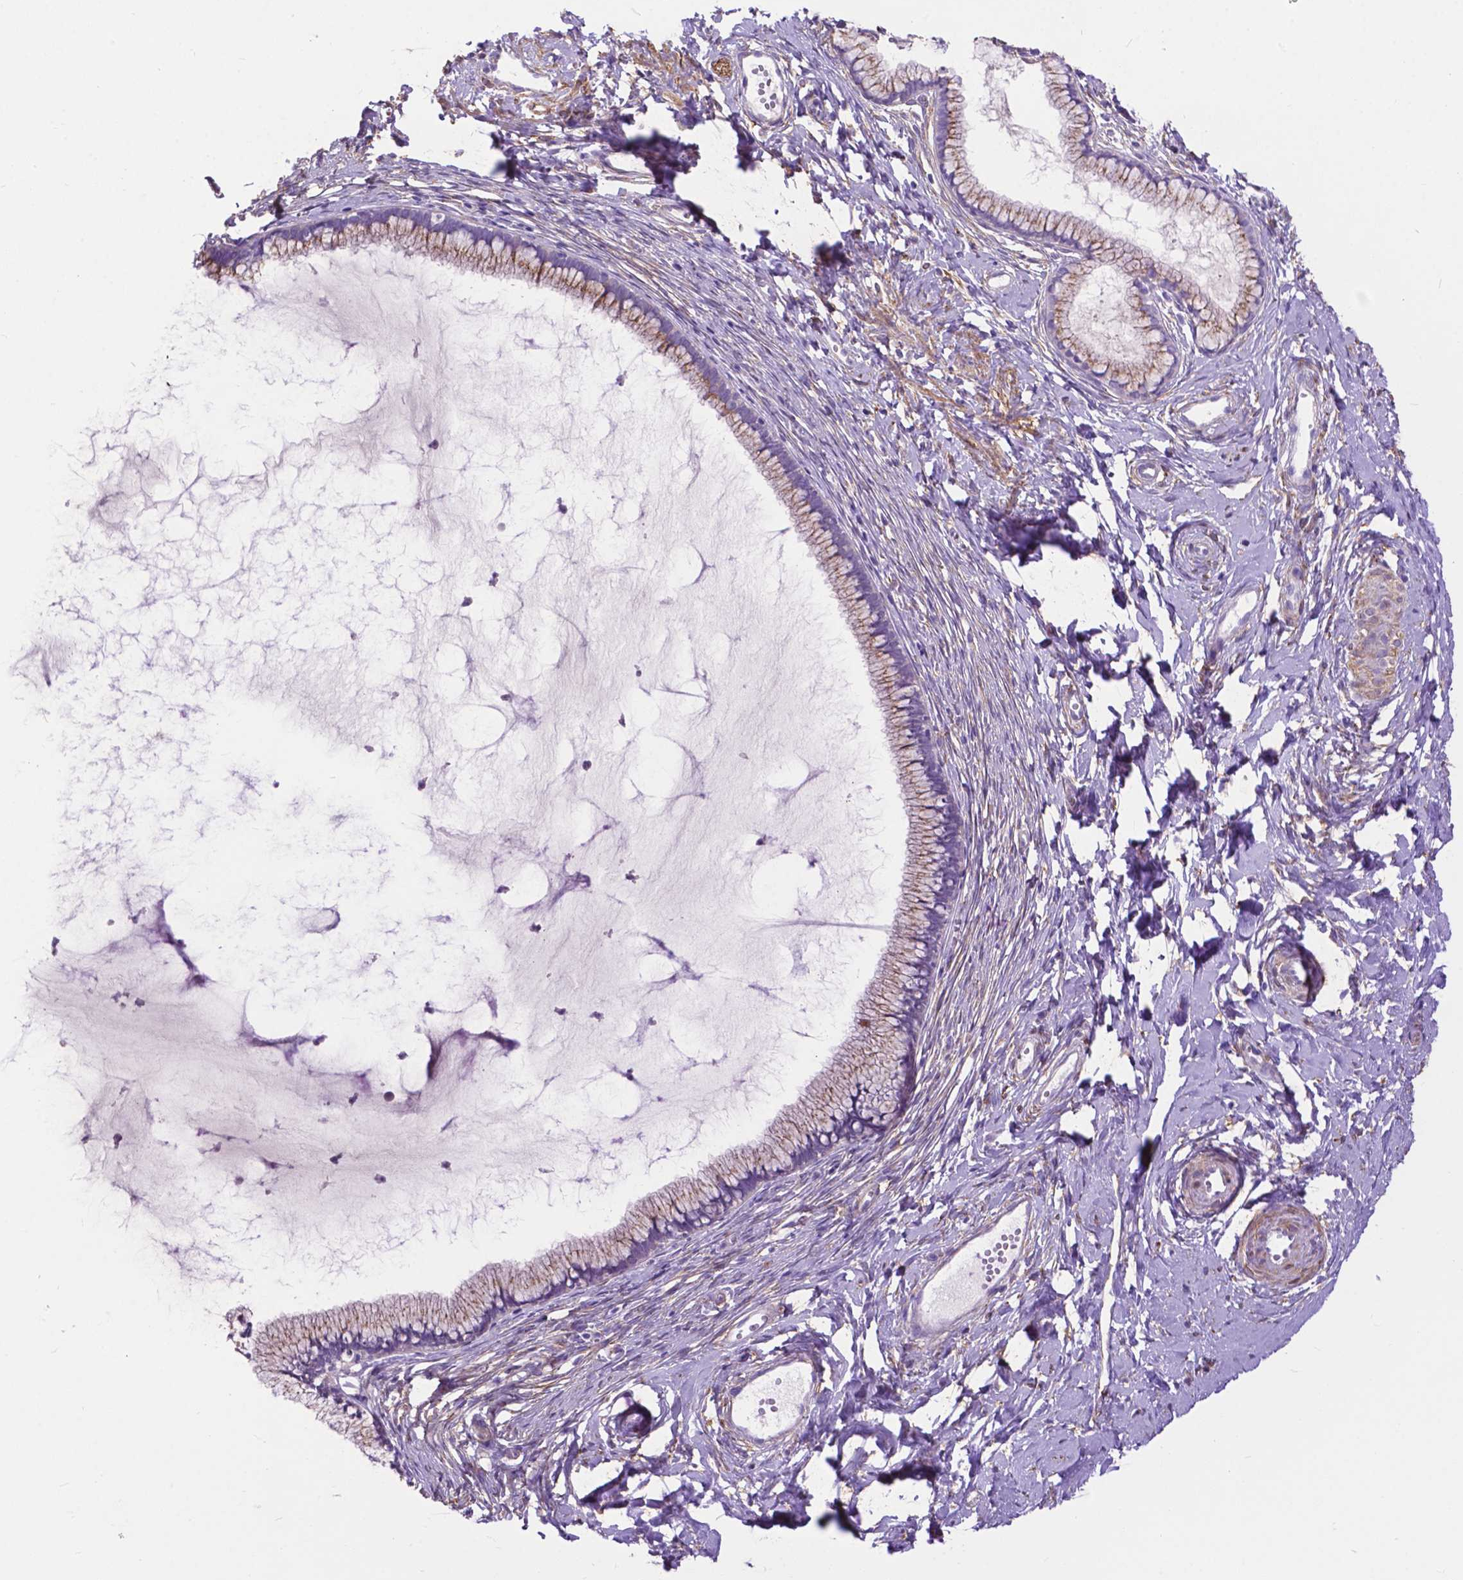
{"staining": {"intensity": "weak", "quantity": ">75%", "location": "cytoplasmic/membranous"}, "tissue": "cervix", "cell_type": "Glandular cells", "image_type": "normal", "snomed": [{"axis": "morphology", "description": "Normal tissue, NOS"}, {"axis": "topography", "description": "Cervix"}], "caption": "Glandular cells show low levels of weak cytoplasmic/membranous positivity in about >75% of cells in normal human cervix. (DAB (3,3'-diaminobenzidine) = brown stain, brightfield microscopy at high magnification).", "gene": "PCDHA12", "patient": {"sex": "female", "age": 40}}